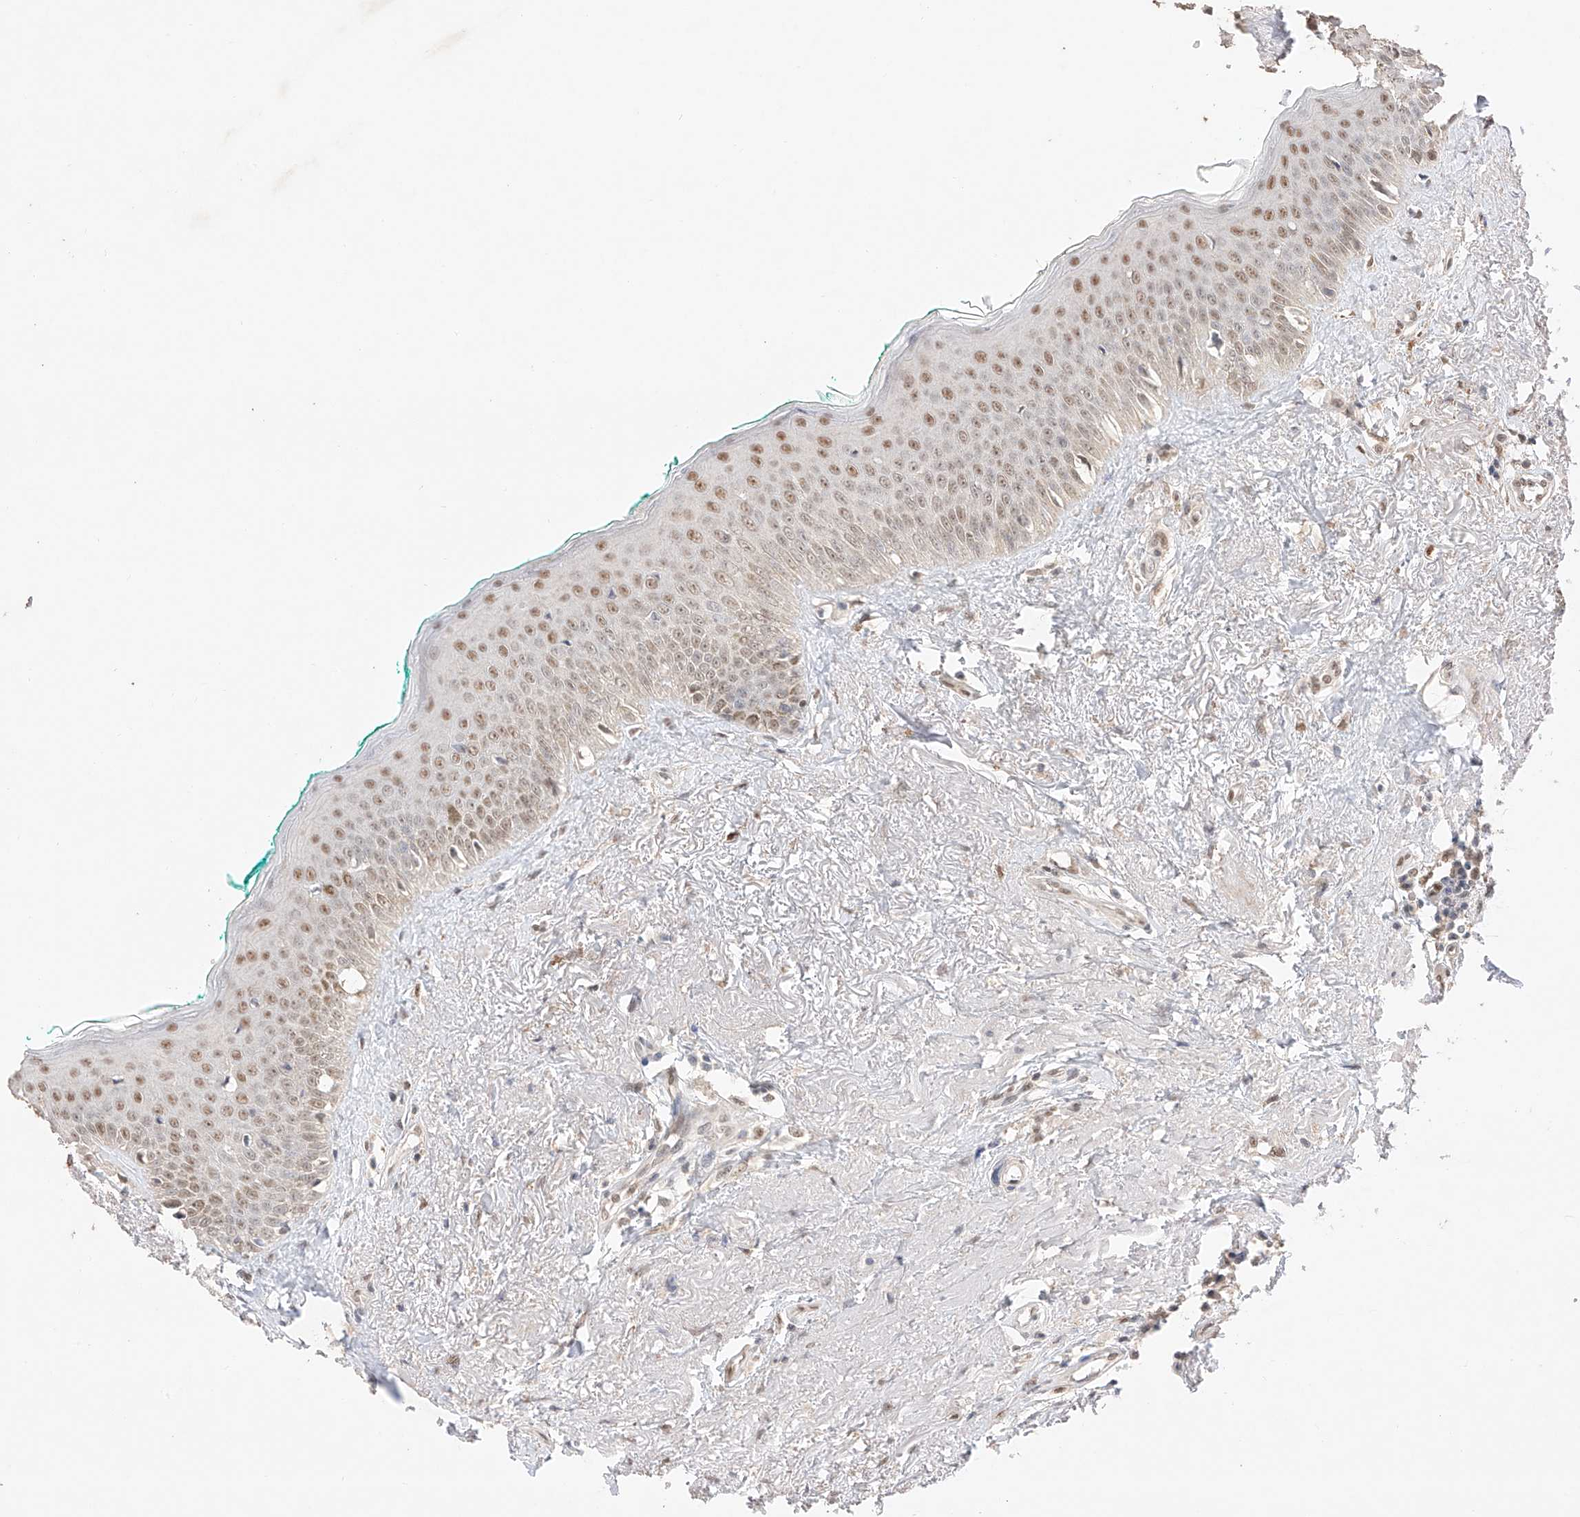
{"staining": {"intensity": "moderate", "quantity": "25%-75%", "location": "nuclear"}, "tissue": "oral mucosa", "cell_type": "Squamous epithelial cells", "image_type": "normal", "snomed": [{"axis": "morphology", "description": "Normal tissue, NOS"}, {"axis": "topography", "description": "Oral tissue"}], "caption": "This image exhibits unremarkable oral mucosa stained with immunohistochemistry to label a protein in brown. The nuclear of squamous epithelial cells show moderate positivity for the protein. Nuclei are counter-stained blue.", "gene": "APIP", "patient": {"sex": "female", "age": 70}}